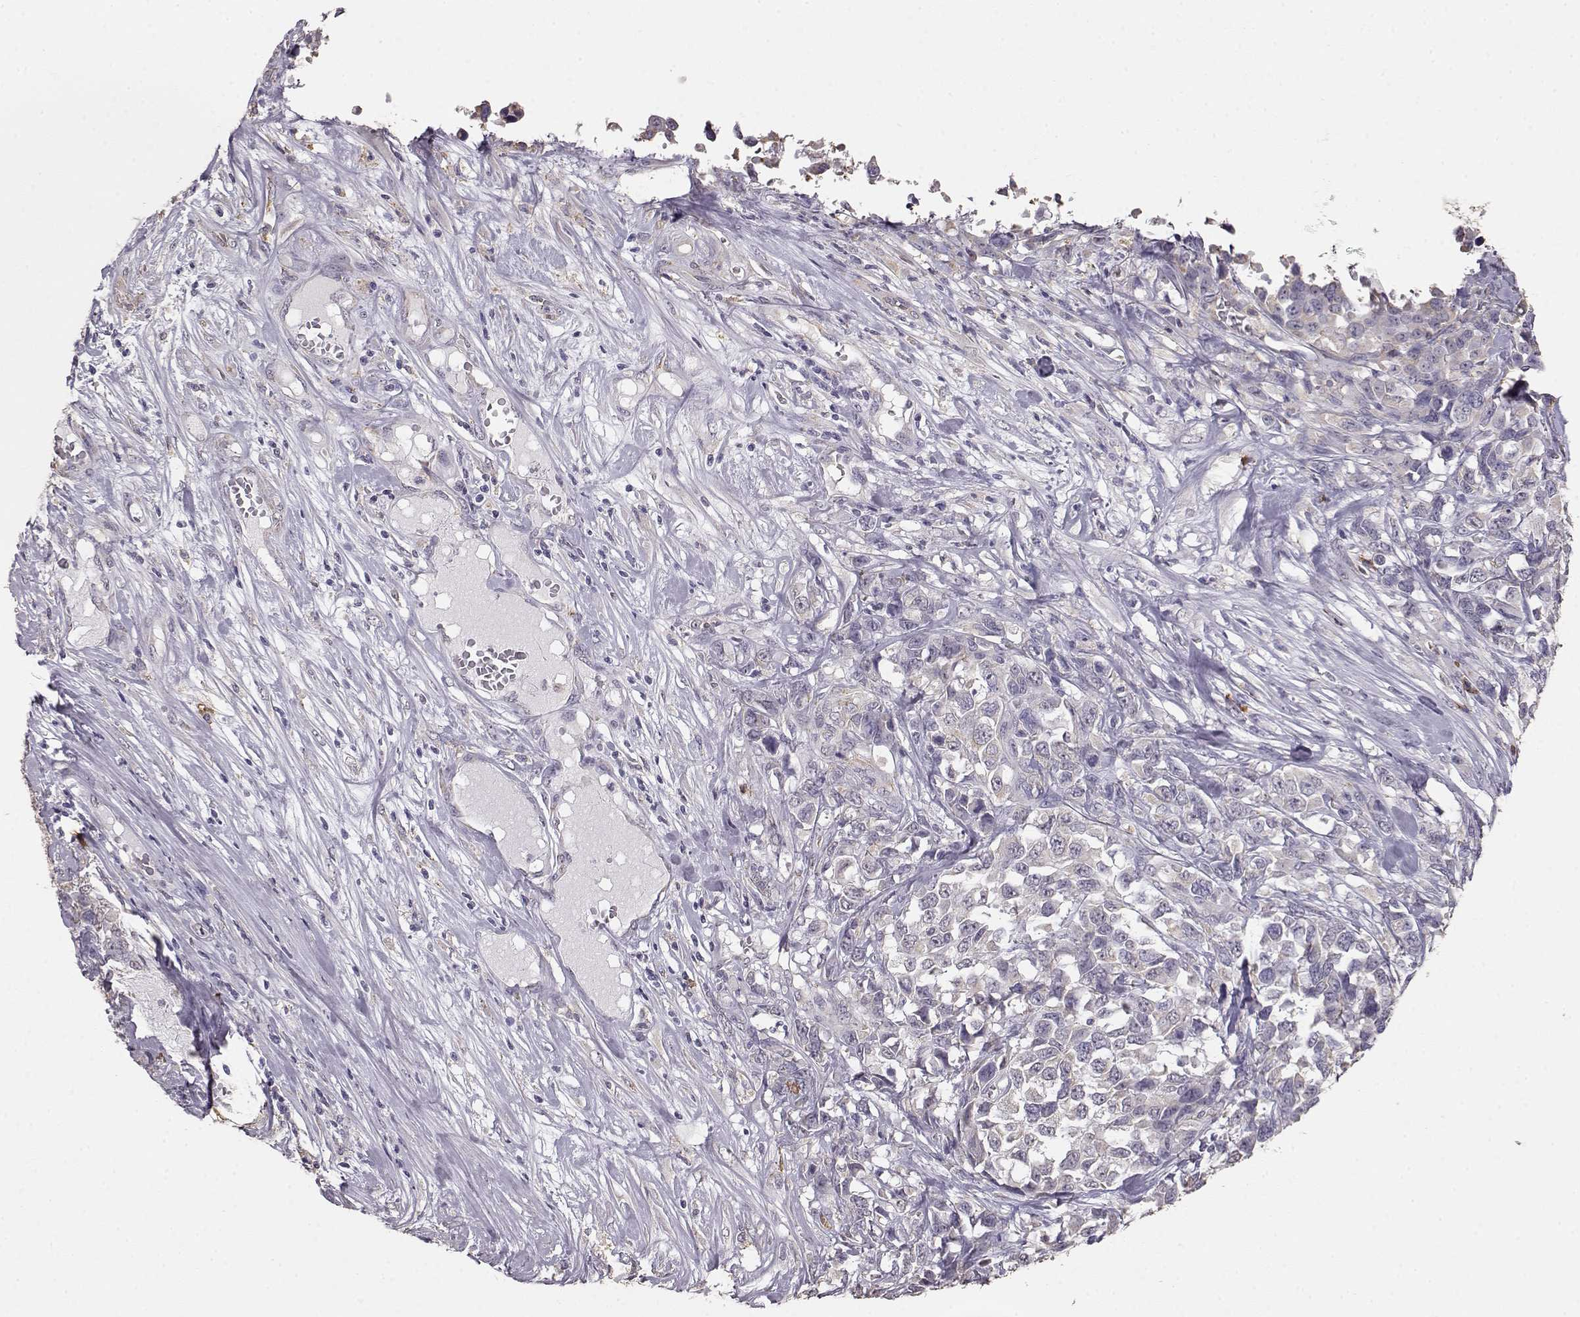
{"staining": {"intensity": "negative", "quantity": "none", "location": "none"}, "tissue": "melanoma", "cell_type": "Tumor cells", "image_type": "cancer", "snomed": [{"axis": "morphology", "description": "Malignant melanoma, Metastatic site"}, {"axis": "topography", "description": "Skin"}], "caption": "DAB (3,3'-diaminobenzidine) immunohistochemical staining of malignant melanoma (metastatic site) displays no significant expression in tumor cells. (DAB (3,3'-diaminobenzidine) immunohistochemistry (IHC) visualized using brightfield microscopy, high magnification).", "gene": "GABRG3", "patient": {"sex": "male", "age": 84}}